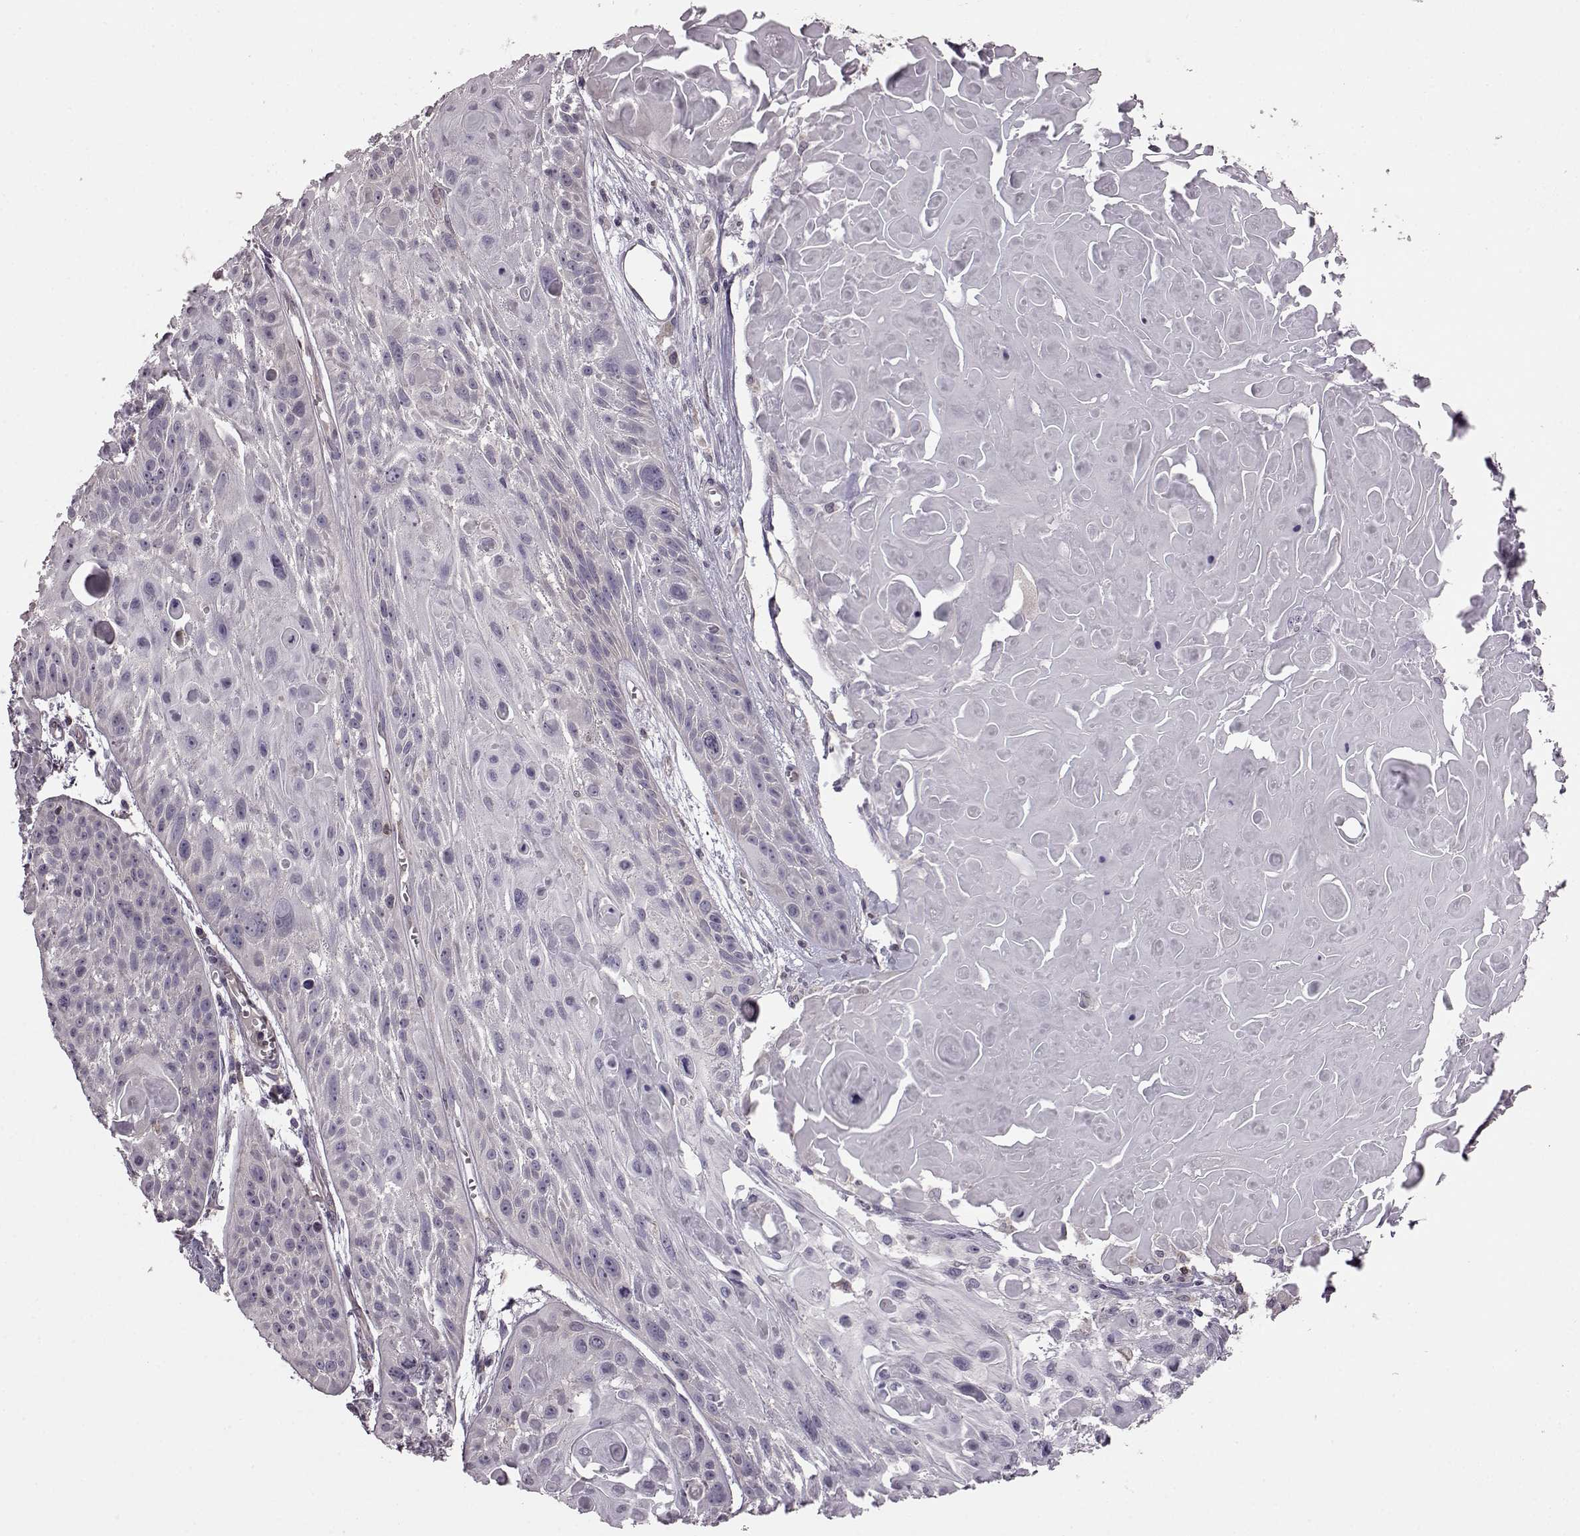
{"staining": {"intensity": "negative", "quantity": "none", "location": "none"}, "tissue": "skin cancer", "cell_type": "Tumor cells", "image_type": "cancer", "snomed": [{"axis": "morphology", "description": "Squamous cell carcinoma, NOS"}, {"axis": "topography", "description": "Skin"}, {"axis": "topography", "description": "Anal"}], "caption": "Tumor cells are negative for protein expression in human skin cancer. (Brightfield microscopy of DAB (3,3'-diaminobenzidine) IHC at high magnification).", "gene": "CDC42SE1", "patient": {"sex": "female", "age": 75}}